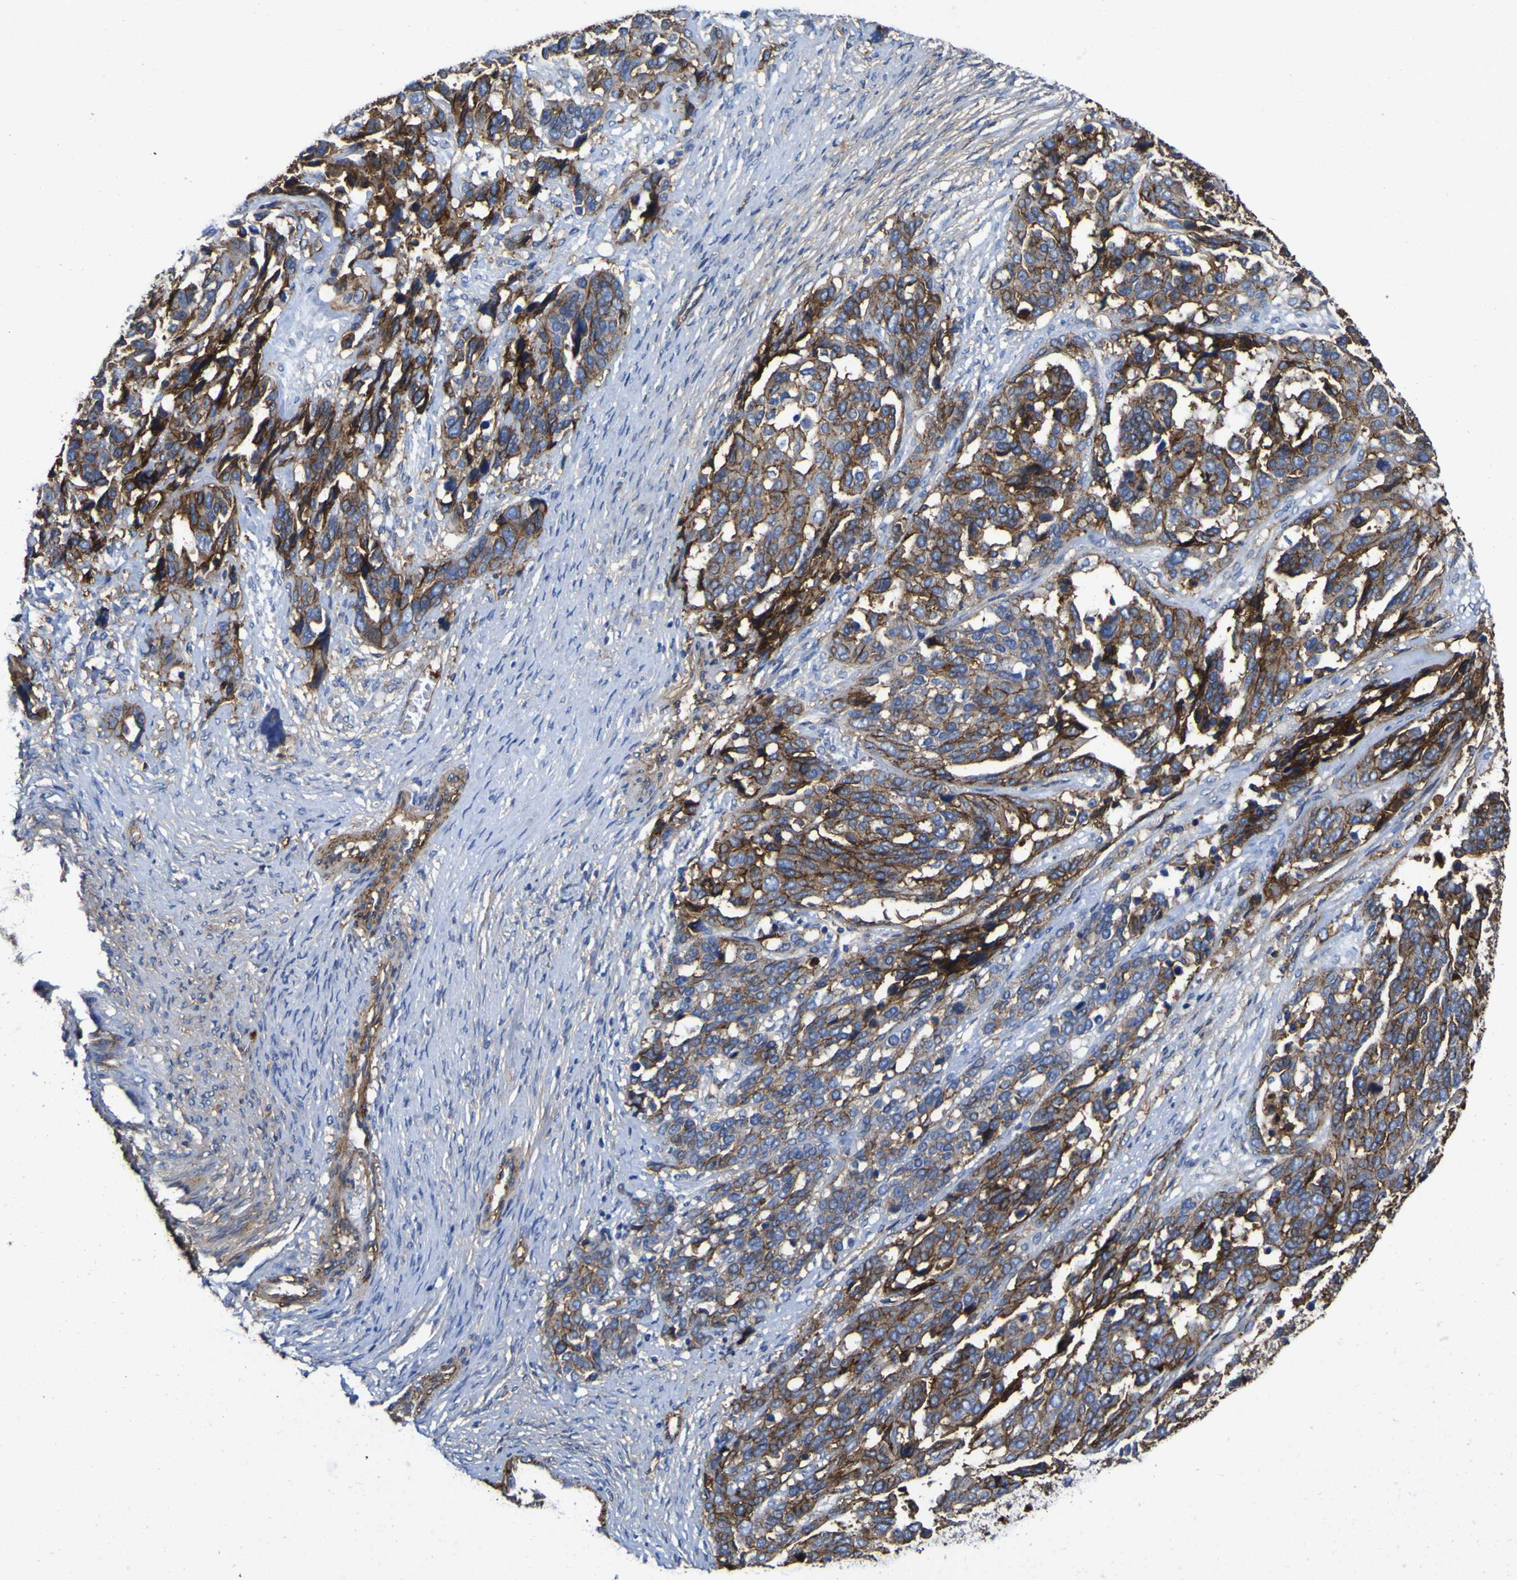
{"staining": {"intensity": "moderate", "quantity": "25%-75%", "location": "cytoplasmic/membranous"}, "tissue": "ovarian cancer", "cell_type": "Tumor cells", "image_type": "cancer", "snomed": [{"axis": "morphology", "description": "Cystadenocarcinoma, serous, NOS"}, {"axis": "topography", "description": "Ovary"}], "caption": "A histopathology image of ovarian serous cystadenocarcinoma stained for a protein demonstrates moderate cytoplasmic/membranous brown staining in tumor cells. The staining was performed using DAB, with brown indicating positive protein expression. Nuclei are stained blue with hematoxylin.", "gene": "CD151", "patient": {"sex": "female", "age": 44}}